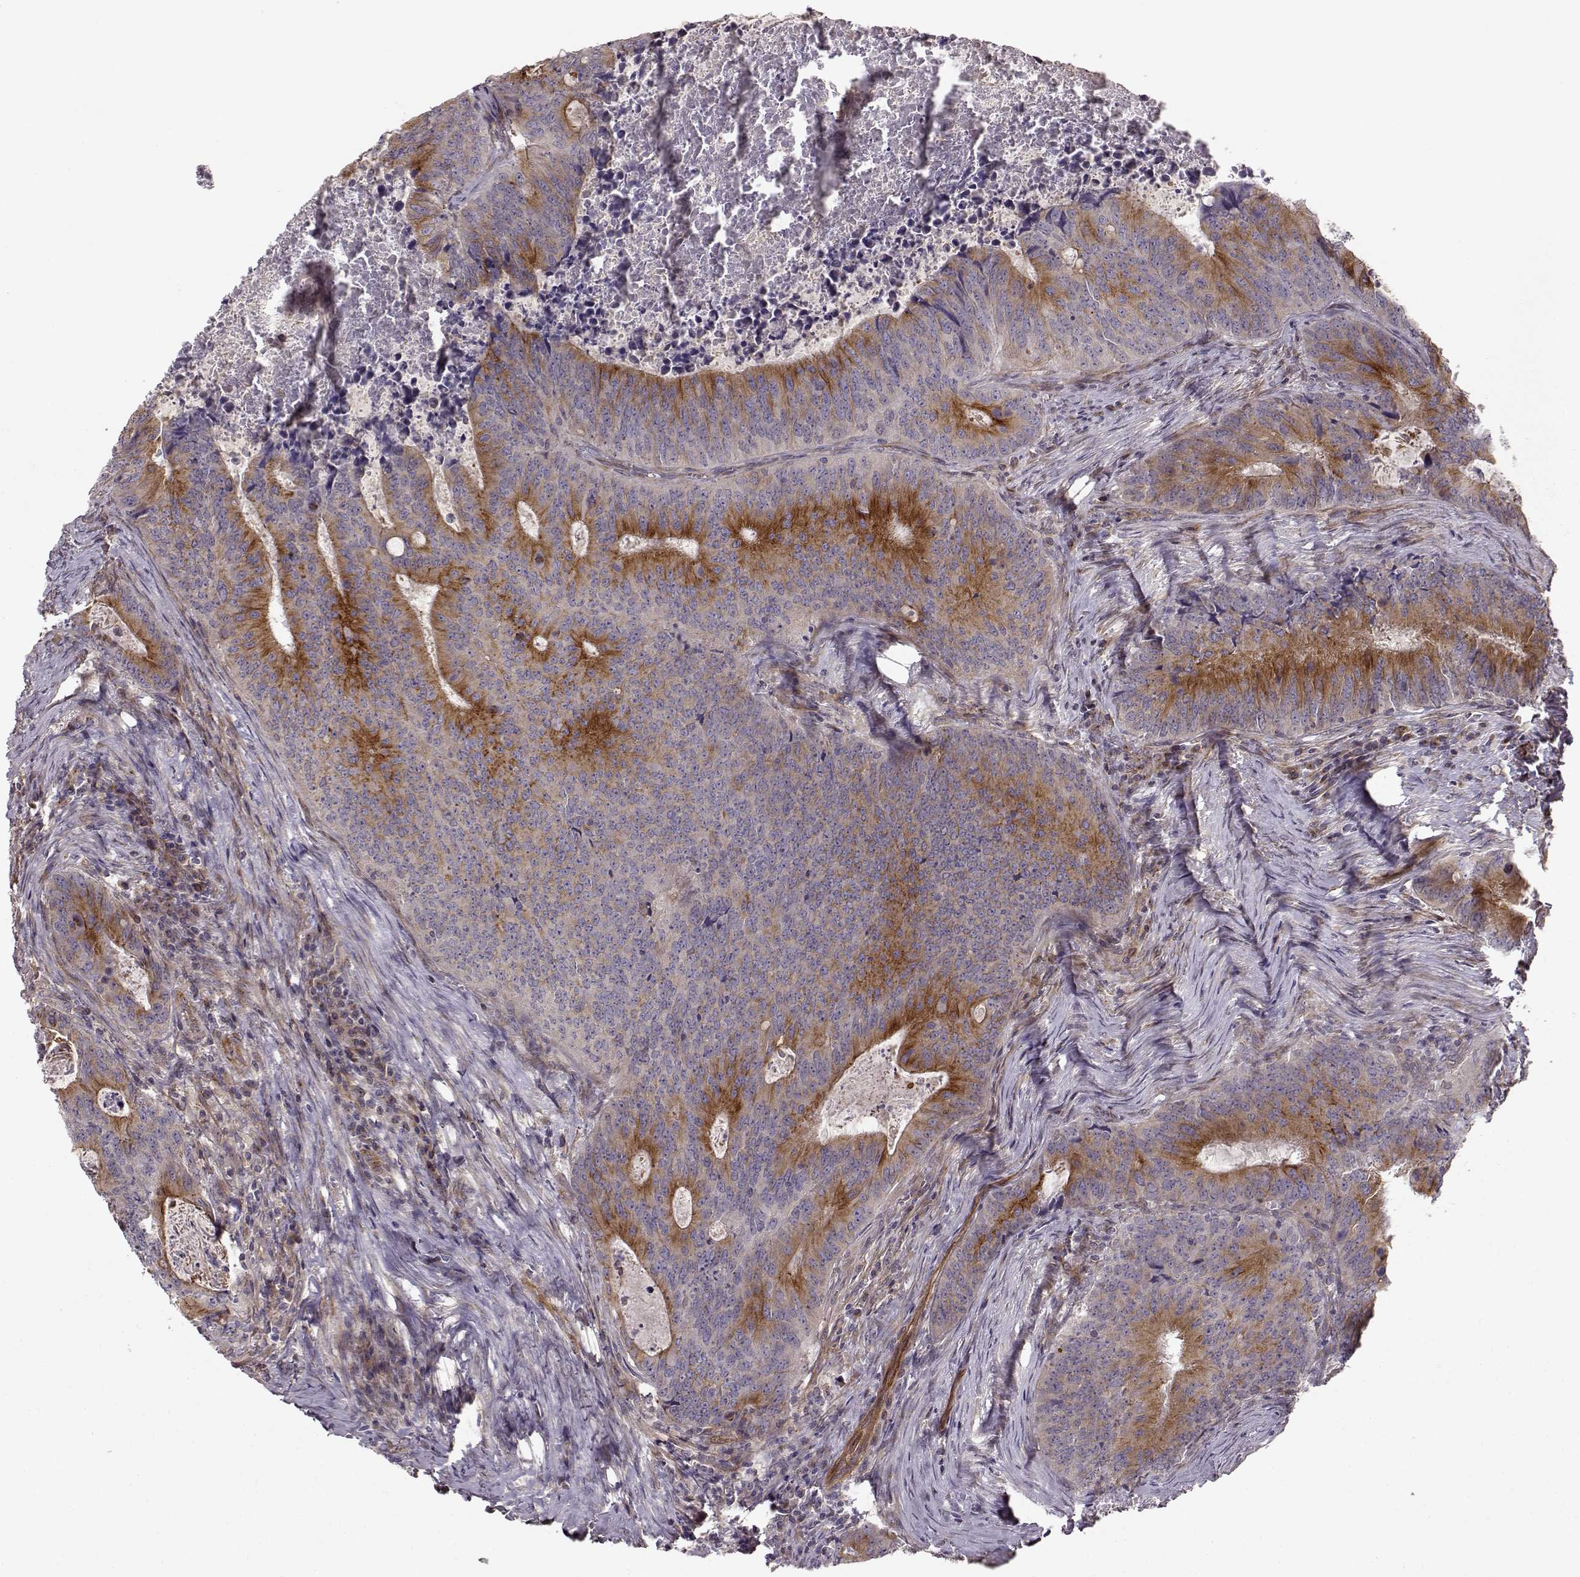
{"staining": {"intensity": "moderate", "quantity": "25%-75%", "location": "cytoplasmic/membranous"}, "tissue": "colorectal cancer", "cell_type": "Tumor cells", "image_type": "cancer", "snomed": [{"axis": "morphology", "description": "Adenocarcinoma, NOS"}, {"axis": "topography", "description": "Colon"}], "caption": "The immunohistochemical stain highlights moderate cytoplasmic/membranous expression in tumor cells of colorectal adenocarcinoma tissue.", "gene": "MTR", "patient": {"sex": "male", "age": 67}}